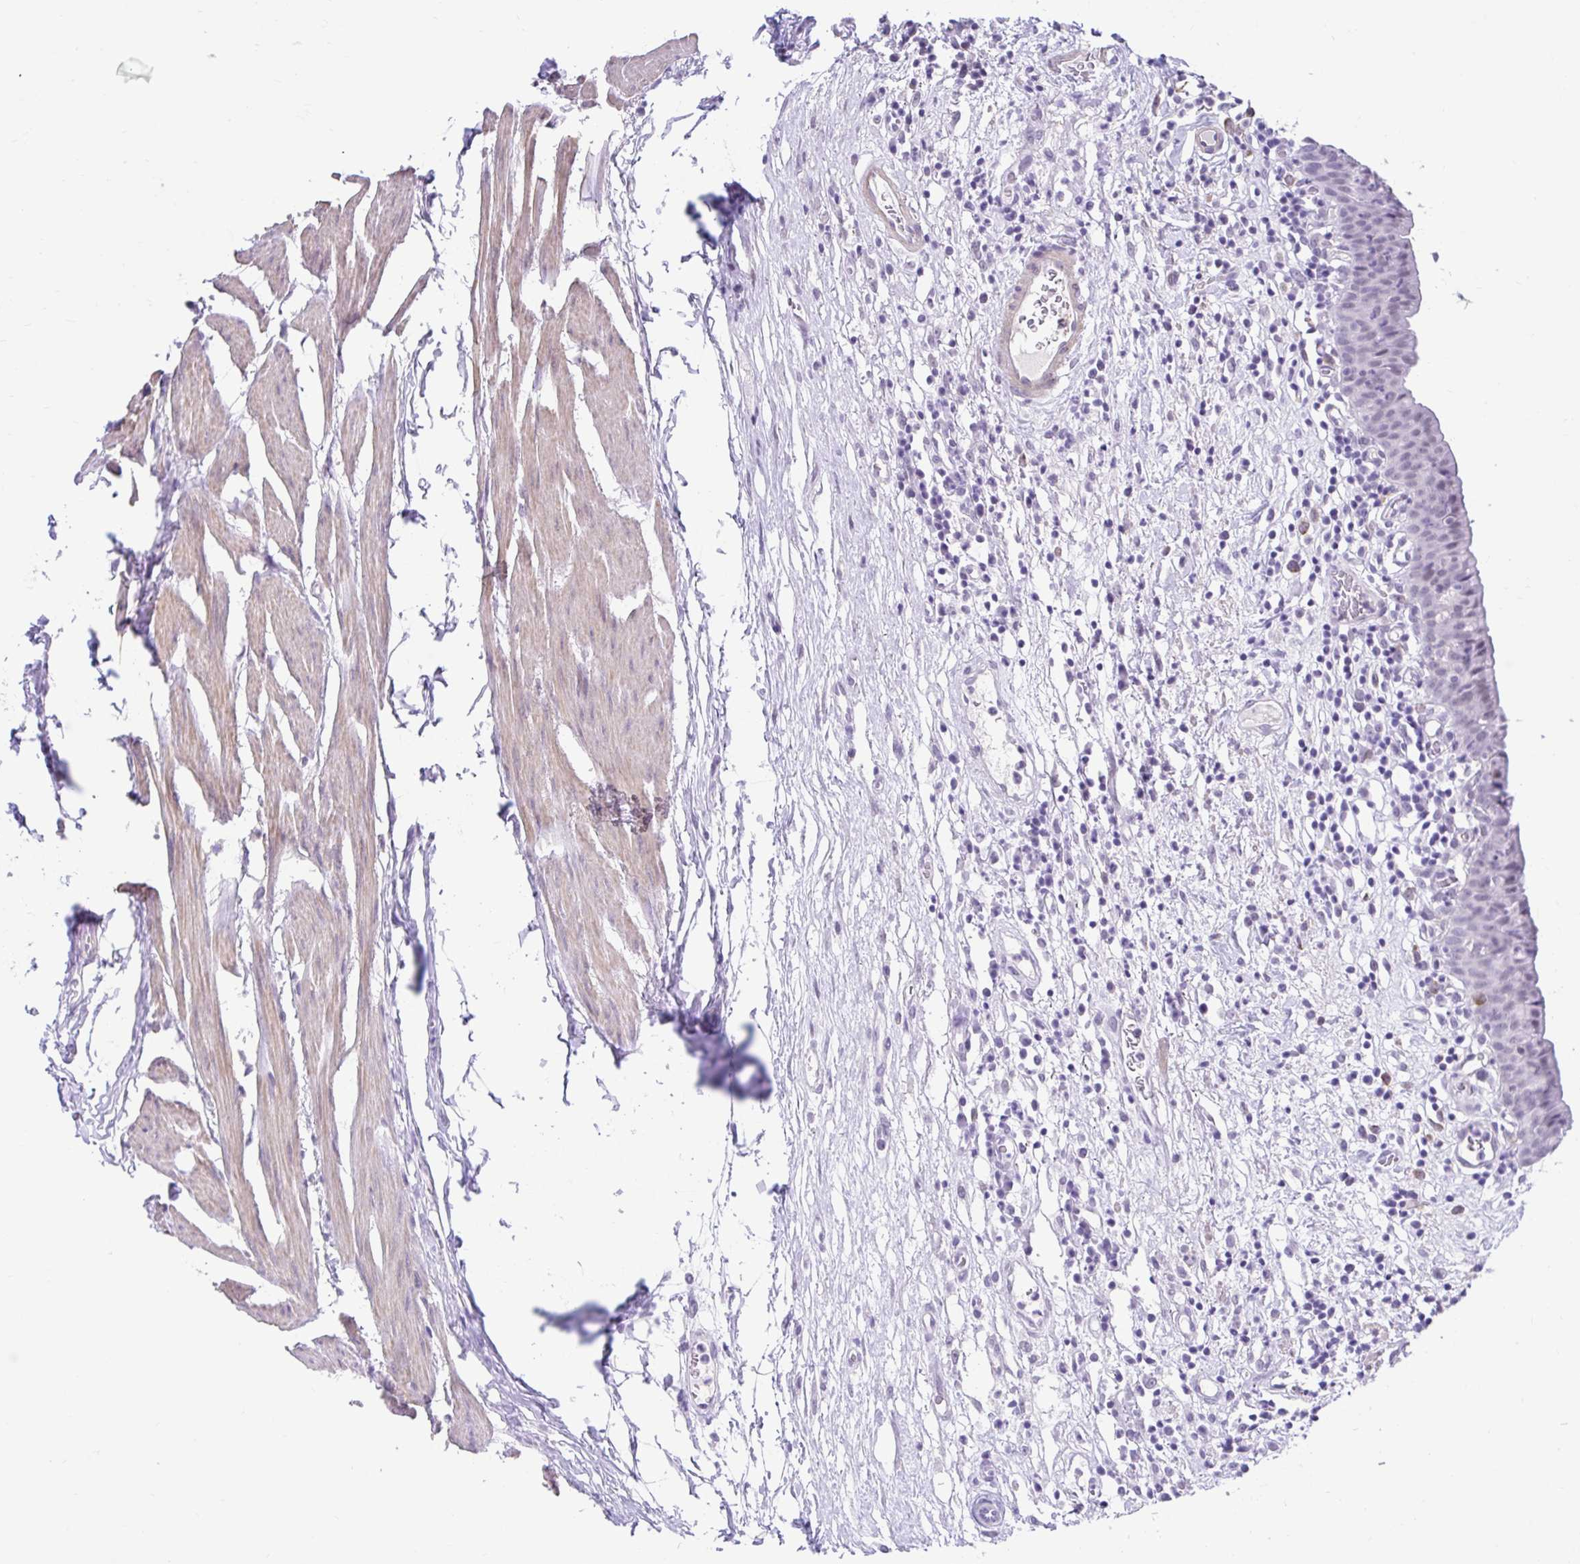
{"staining": {"intensity": "negative", "quantity": "none", "location": "none"}, "tissue": "urinary bladder", "cell_type": "Urothelial cells", "image_type": "normal", "snomed": [{"axis": "morphology", "description": "Normal tissue, NOS"}, {"axis": "morphology", "description": "Inflammation, NOS"}, {"axis": "topography", "description": "Urinary bladder"}], "caption": "Immunohistochemical staining of benign urinary bladder shows no significant expression in urothelial cells.", "gene": "DCAF17", "patient": {"sex": "male", "age": 57}}